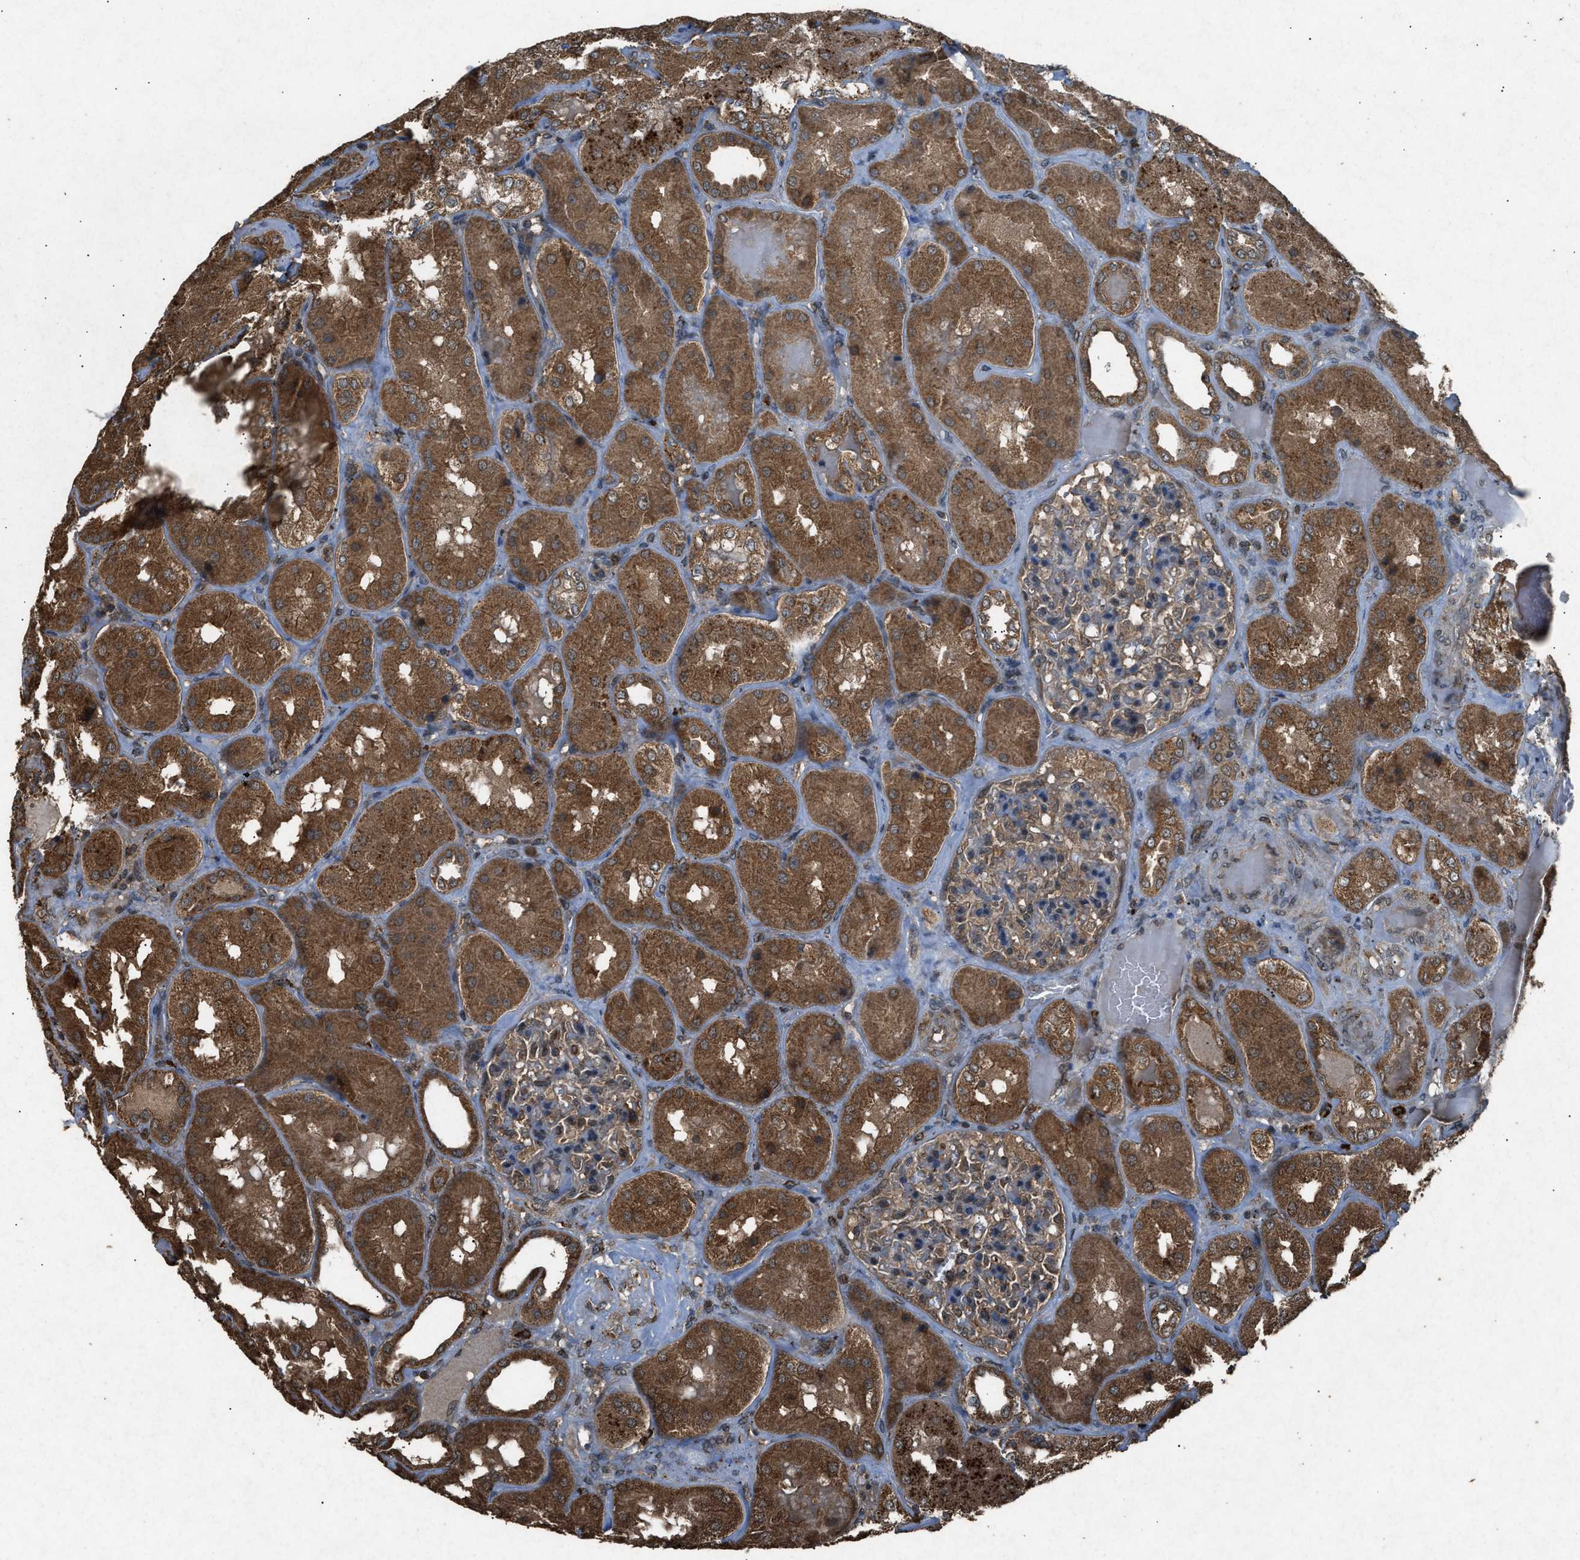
{"staining": {"intensity": "weak", "quantity": ">75%", "location": "cytoplasmic/membranous"}, "tissue": "kidney", "cell_type": "Cells in glomeruli", "image_type": "normal", "snomed": [{"axis": "morphology", "description": "Normal tissue, NOS"}, {"axis": "topography", "description": "Kidney"}], "caption": "Immunohistochemical staining of normal kidney demonstrates >75% levels of weak cytoplasmic/membranous protein staining in about >75% of cells in glomeruli. (DAB (3,3'-diaminobenzidine) IHC, brown staining for protein, blue staining for nuclei).", "gene": "OAS1", "patient": {"sex": "female", "age": 56}}